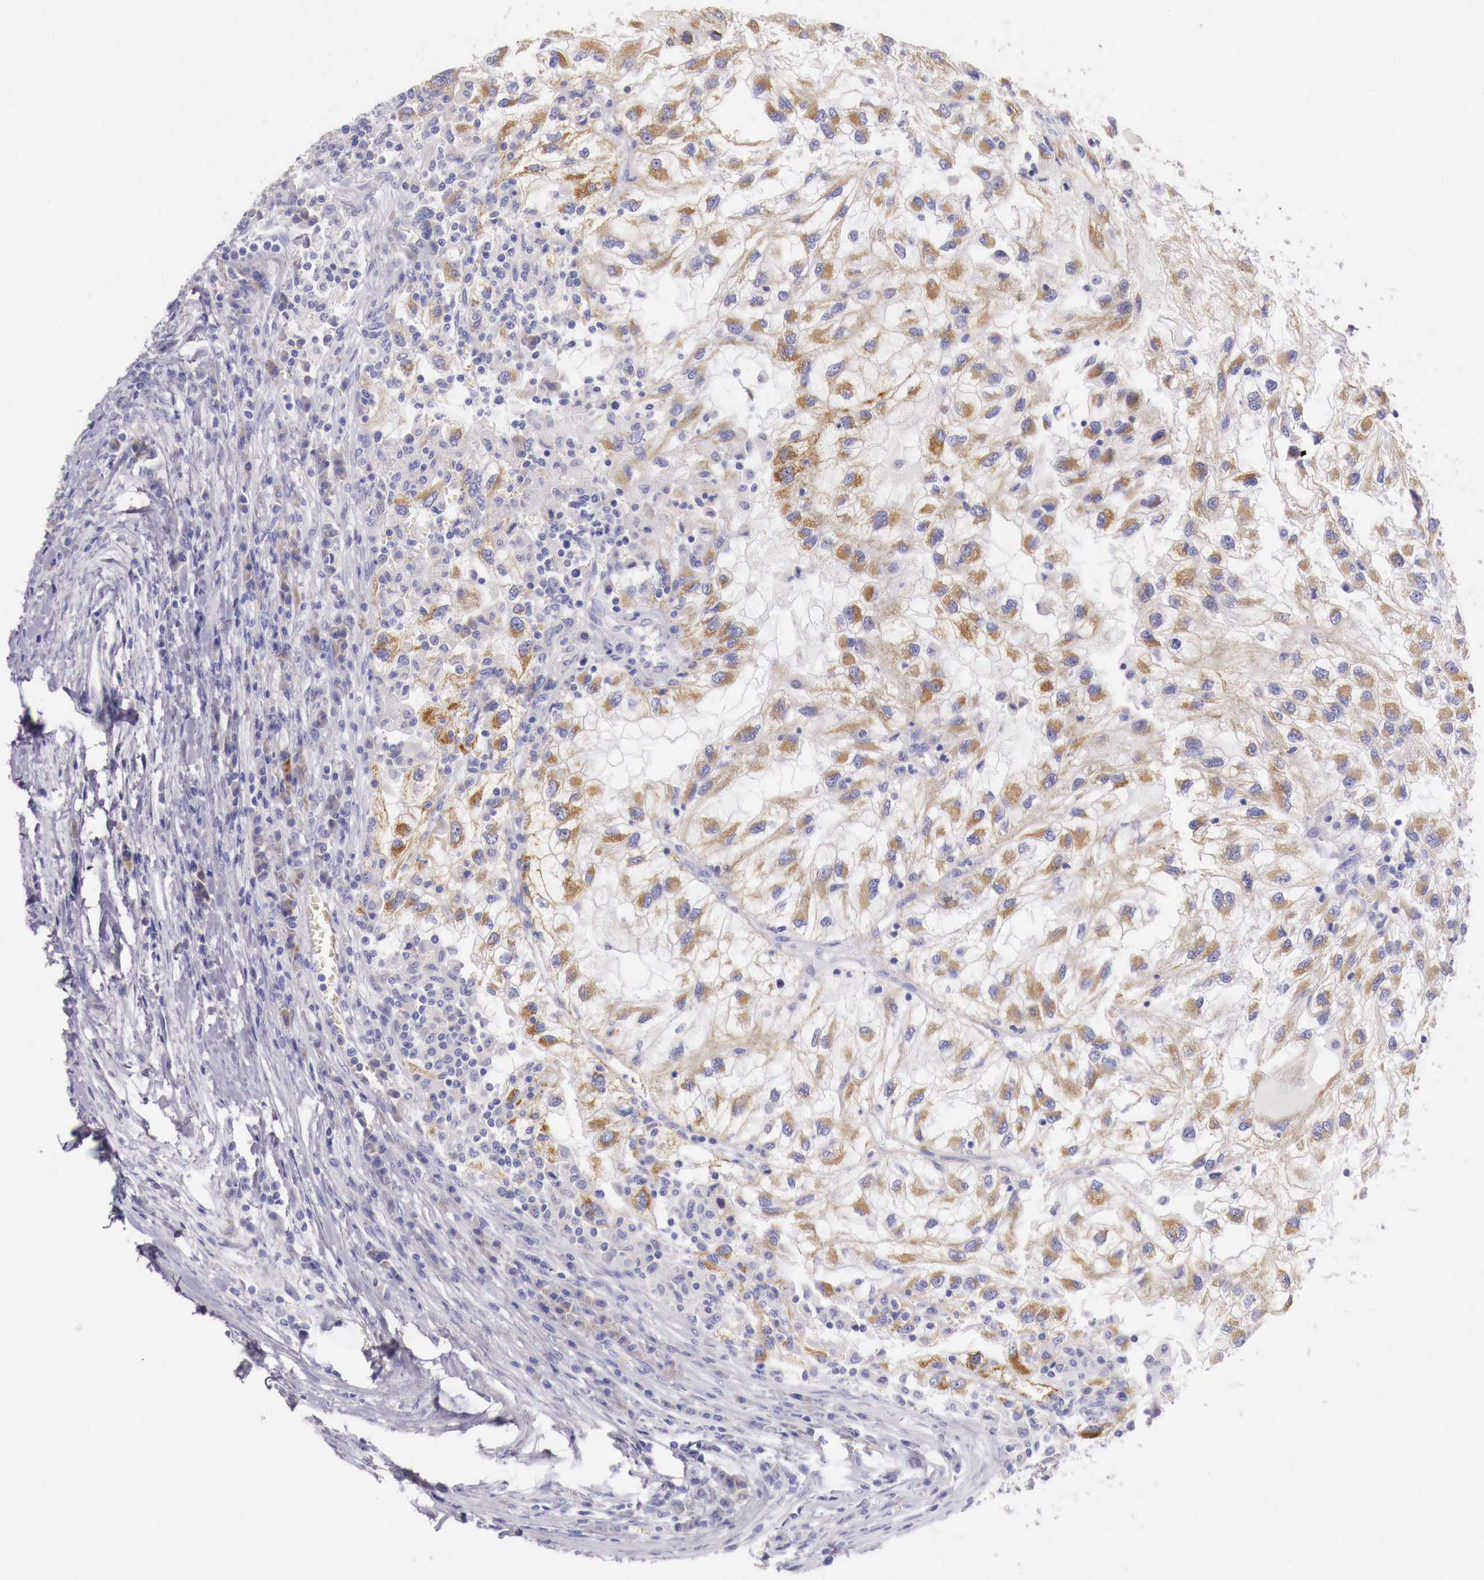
{"staining": {"intensity": "moderate", "quantity": "25%-75%", "location": "cytoplasmic/membranous"}, "tissue": "renal cancer", "cell_type": "Tumor cells", "image_type": "cancer", "snomed": [{"axis": "morphology", "description": "Normal tissue, NOS"}, {"axis": "morphology", "description": "Adenocarcinoma, NOS"}, {"axis": "topography", "description": "Kidney"}], "caption": "Moderate cytoplasmic/membranous protein staining is identified in approximately 25%-75% of tumor cells in renal adenocarcinoma.", "gene": "NREP", "patient": {"sex": "male", "age": 71}}